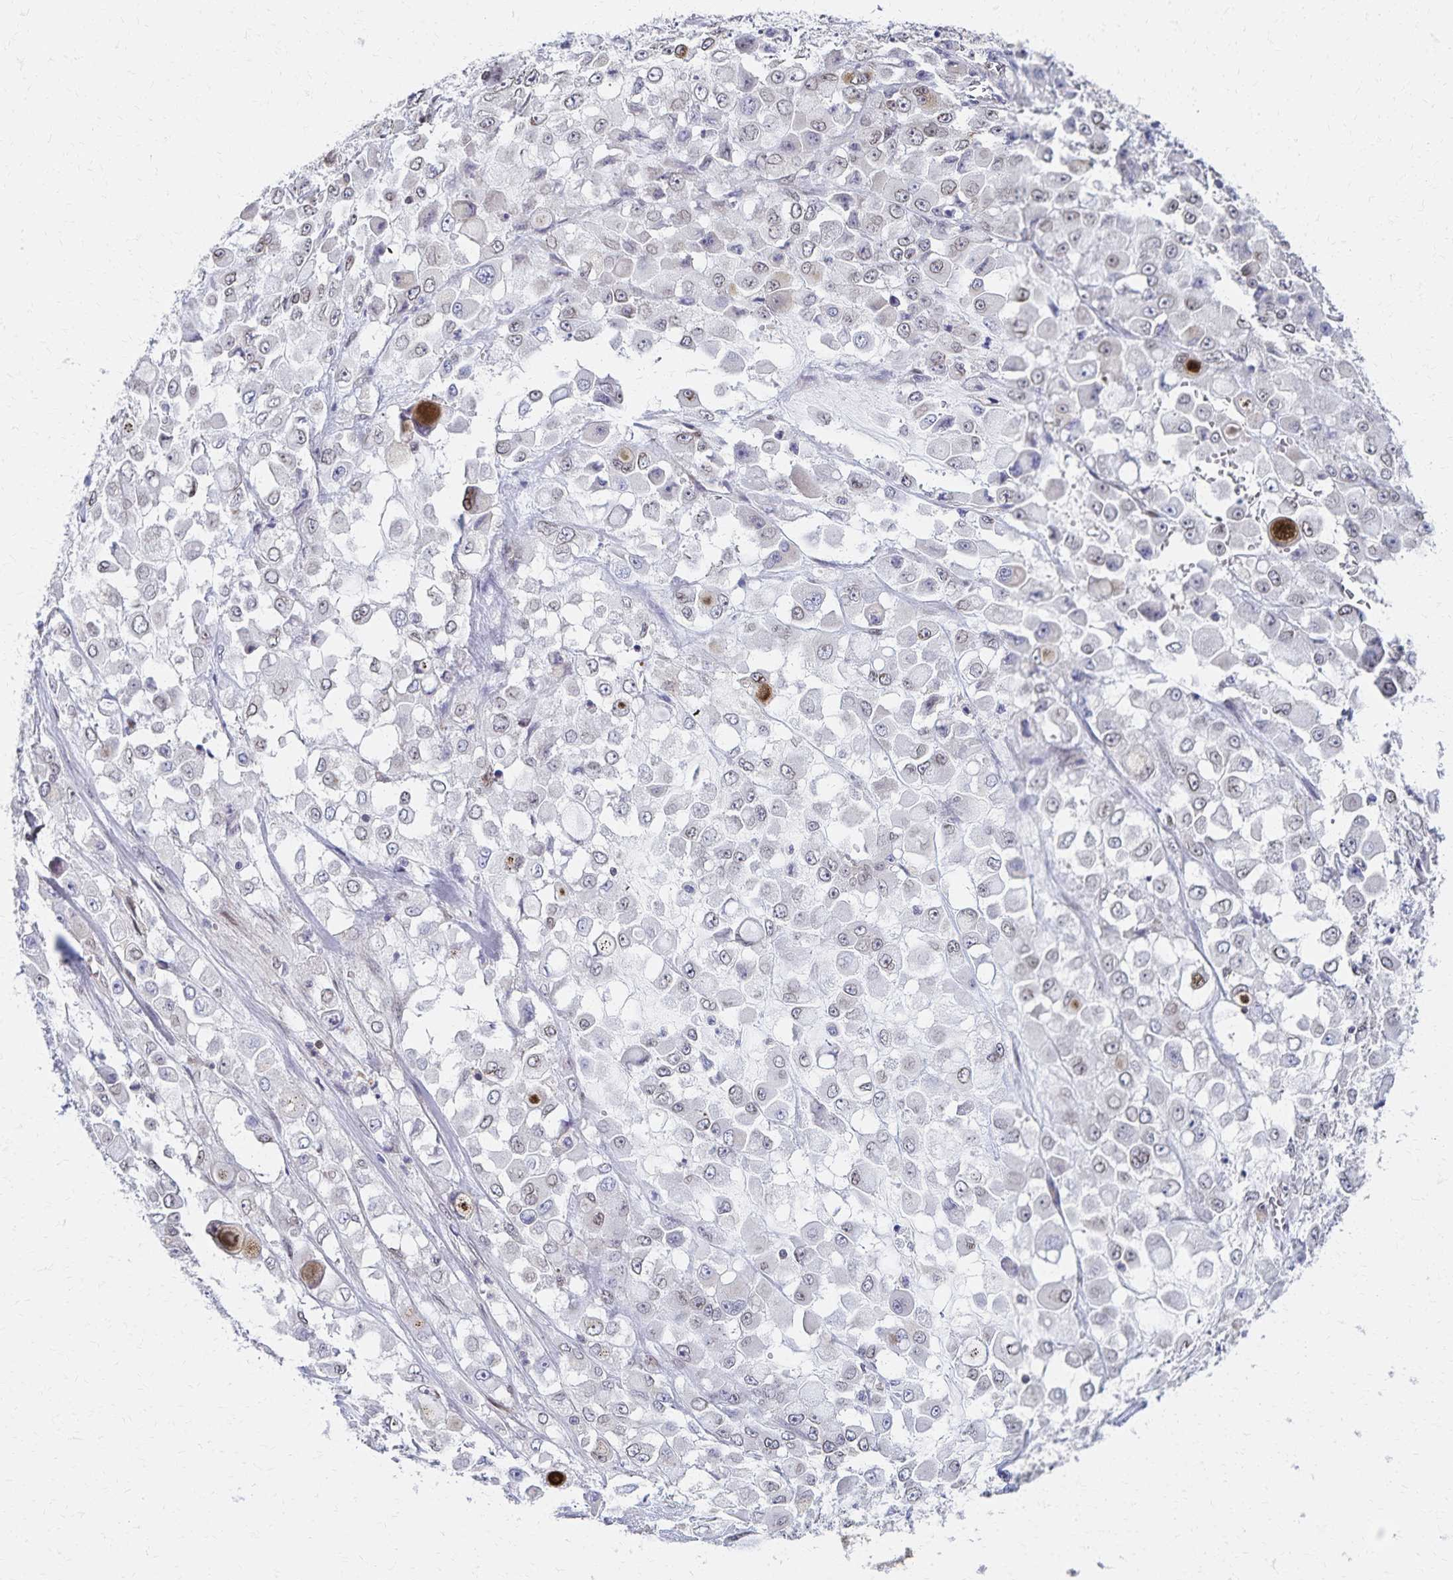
{"staining": {"intensity": "moderate", "quantity": "<25%", "location": "cytoplasmic/membranous,nuclear"}, "tissue": "stomach cancer", "cell_type": "Tumor cells", "image_type": "cancer", "snomed": [{"axis": "morphology", "description": "Adenocarcinoma, NOS"}, {"axis": "topography", "description": "Stomach"}], "caption": "This histopathology image reveals immunohistochemistry staining of adenocarcinoma (stomach), with low moderate cytoplasmic/membranous and nuclear positivity in approximately <25% of tumor cells.", "gene": "RAB9B", "patient": {"sex": "female", "age": 76}}